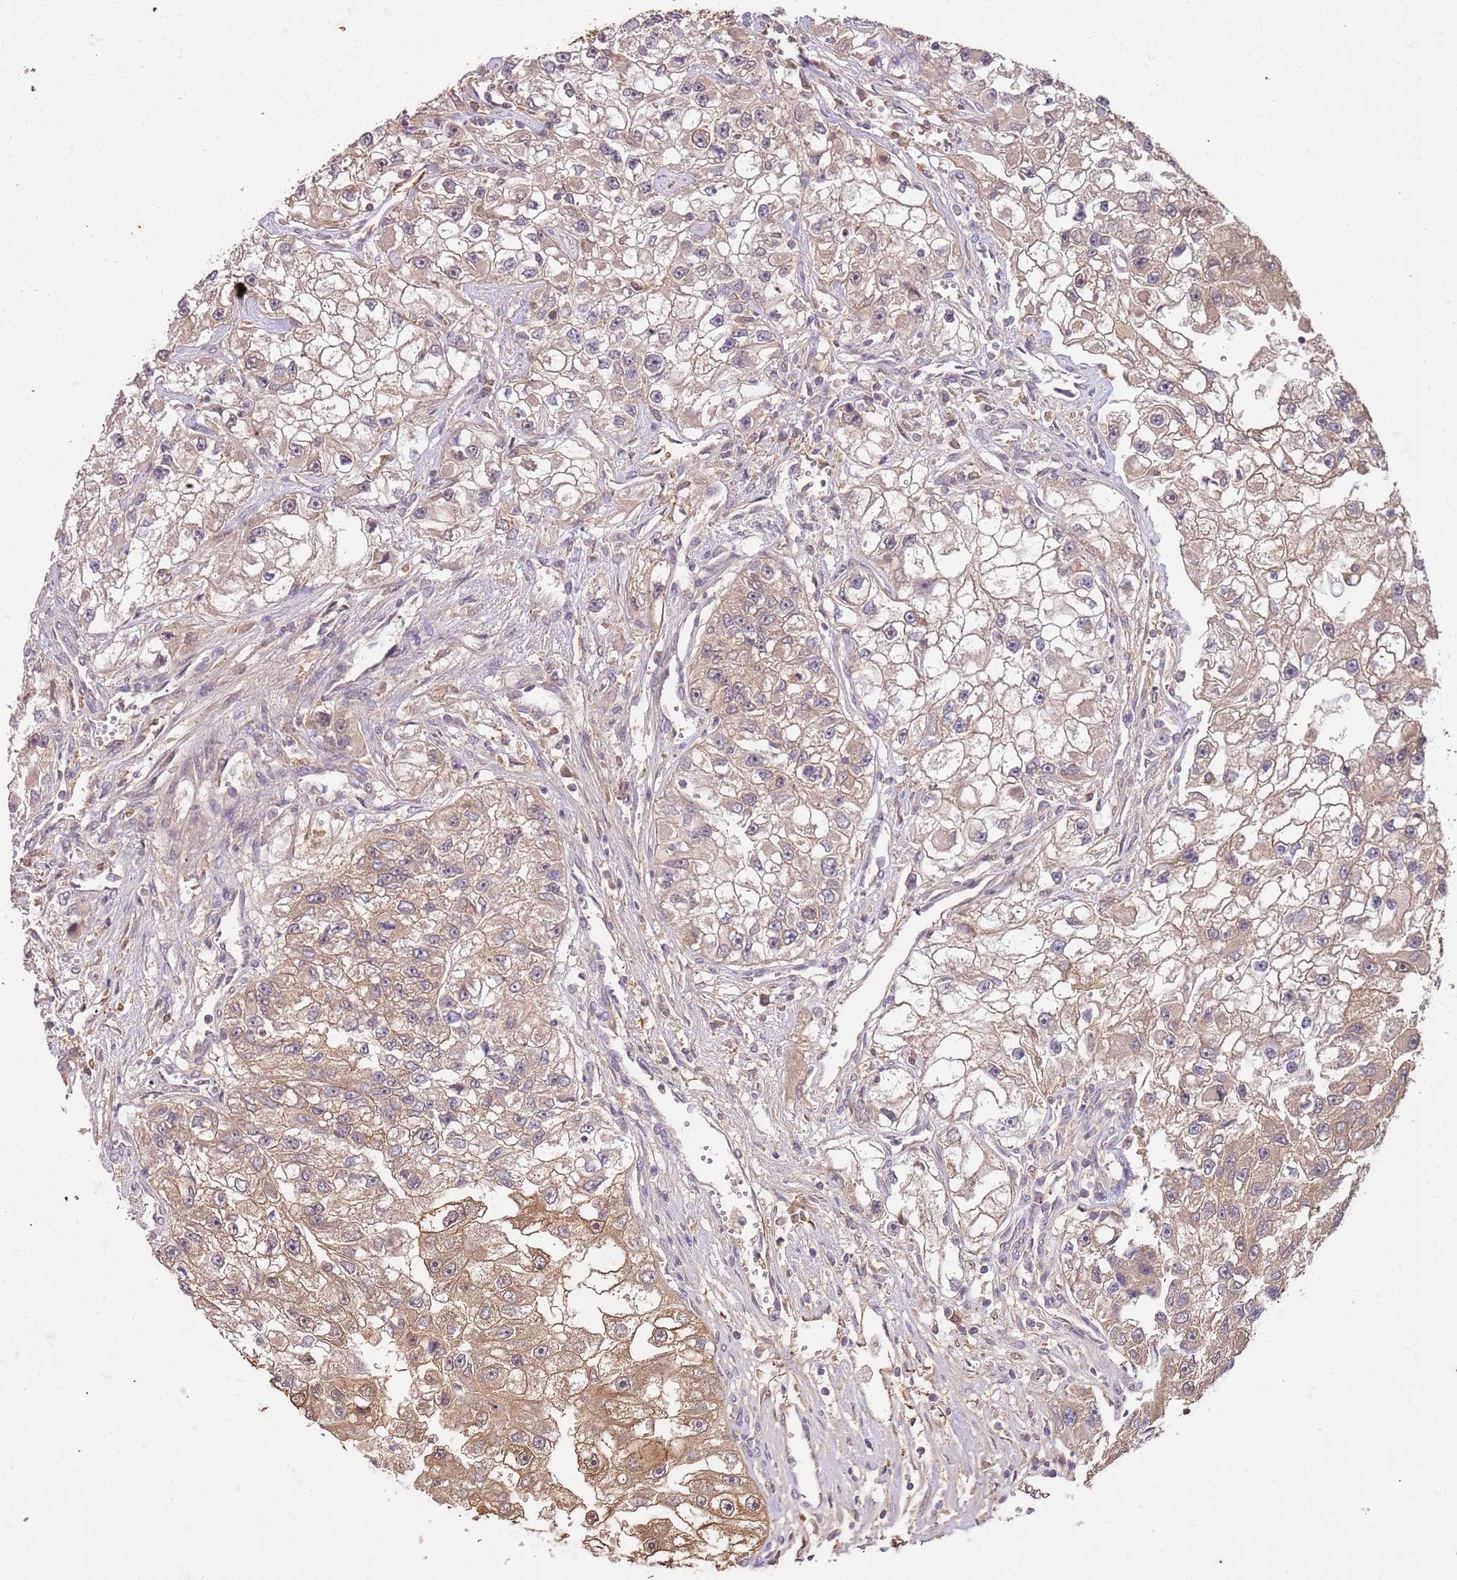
{"staining": {"intensity": "moderate", "quantity": "25%-75%", "location": "cytoplasmic/membranous"}, "tissue": "renal cancer", "cell_type": "Tumor cells", "image_type": "cancer", "snomed": [{"axis": "morphology", "description": "Adenocarcinoma, NOS"}, {"axis": "topography", "description": "Kidney"}], "caption": "Immunohistochemistry of adenocarcinoma (renal) displays medium levels of moderate cytoplasmic/membranous staining in approximately 25%-75% of tumor cells. (Brightfield microscopy of DAB IHC at high magnification).", "gene": "UBE3A", "patient": {"sex": "male", "age": 63}}